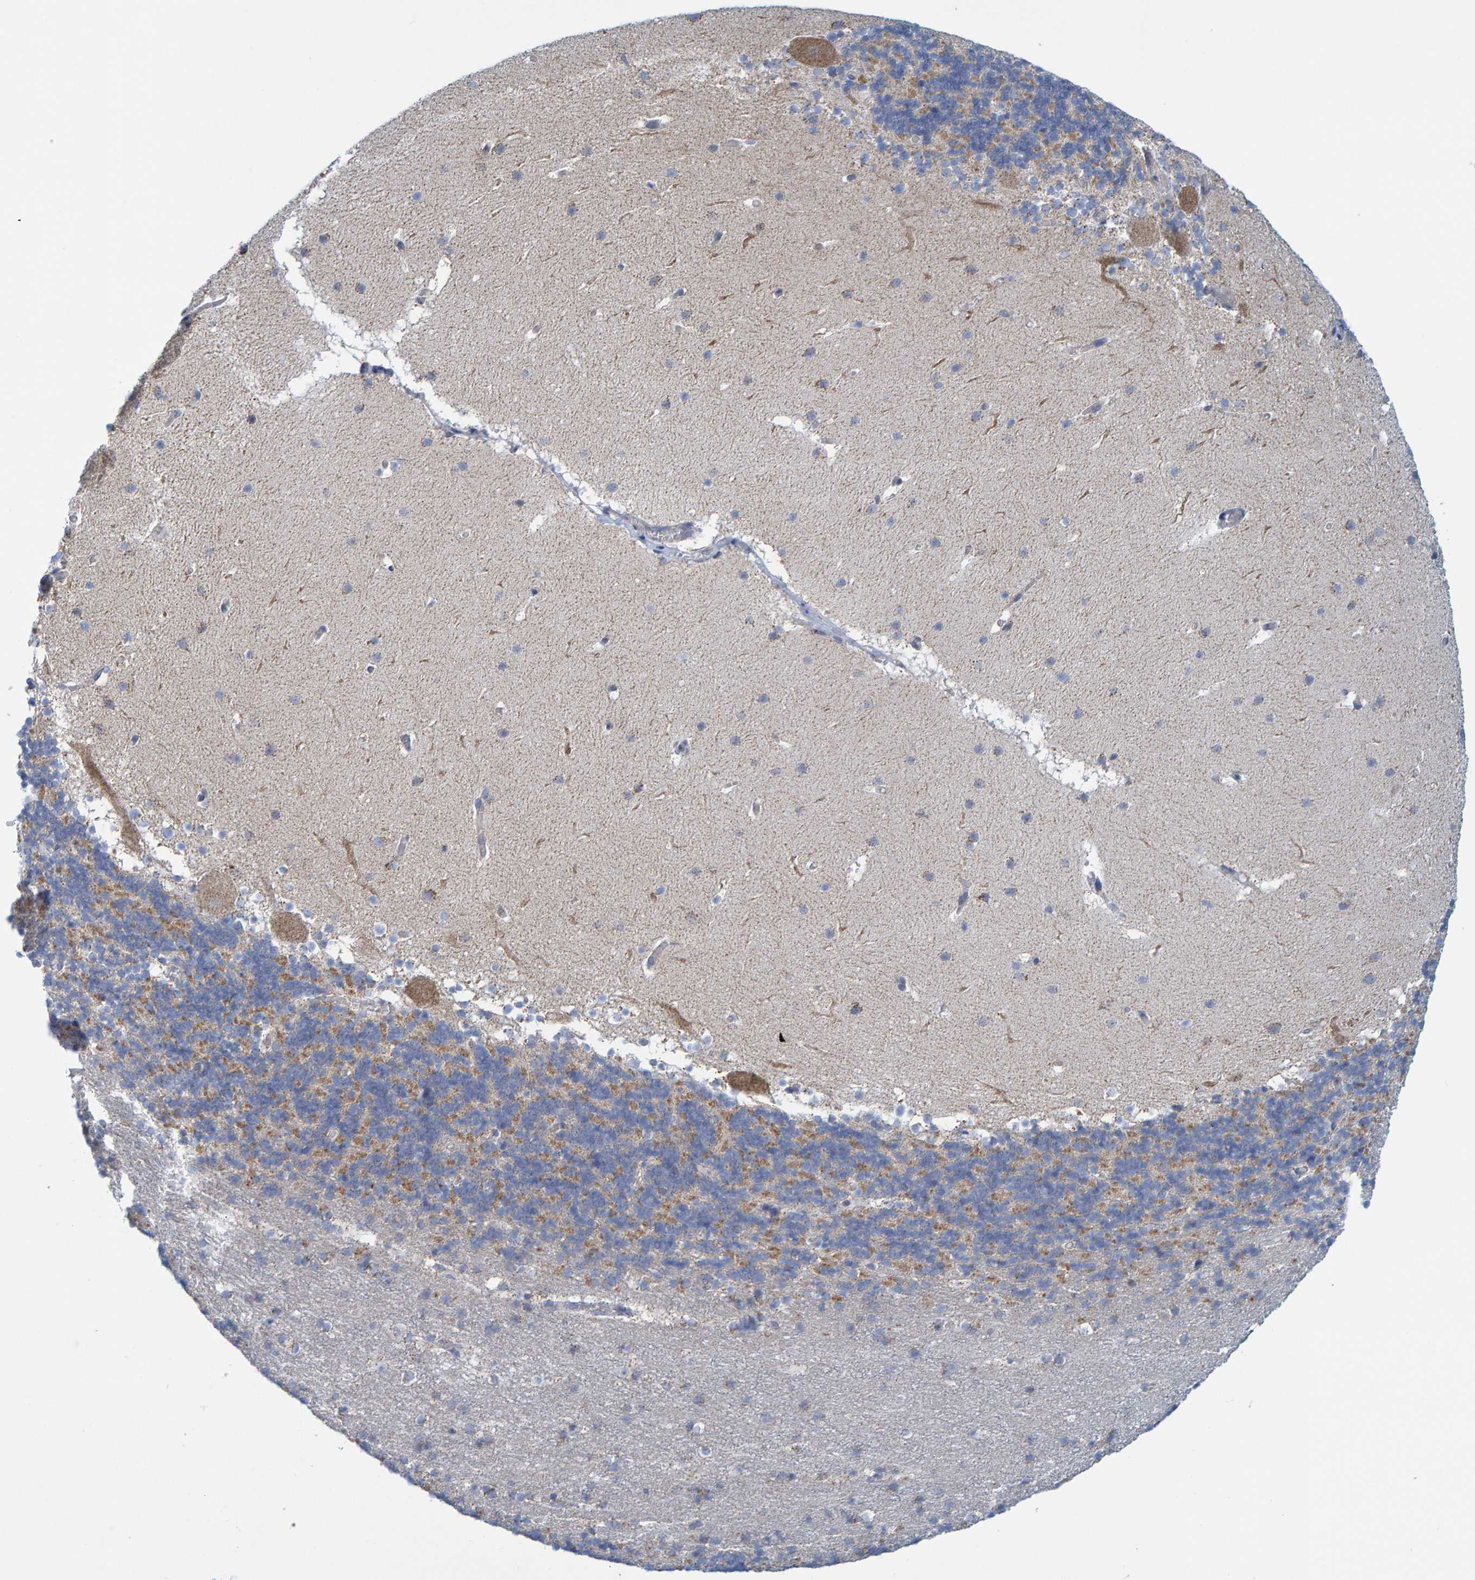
{"staining": {"intensity": "weak", "quantity": "<25%", "location": "cytoplasmic/membranous"}, "tissue": "cerebellum", "cell_type": "Cells in granular layer", "image_type": "normal", "snomed": [{"axis": "morphology", "description": "Normal tissue, NOS"}, {"axis": "topography", "description": "Cerebellum"}], "caption": "High magnification brightfield microscopy of unremarkable cerebellum stained with DAB (3,3'-diaminobenzidine) (brown) and counterstained with hematoxylin (blue): cells in granular layer show no significant staining. (DAB immunohistochemistry (IHC) visualized using brightfield microscopy, high magnification).", "gene": "MRPS7", "patient": {"sex": "male", "age": 45}}